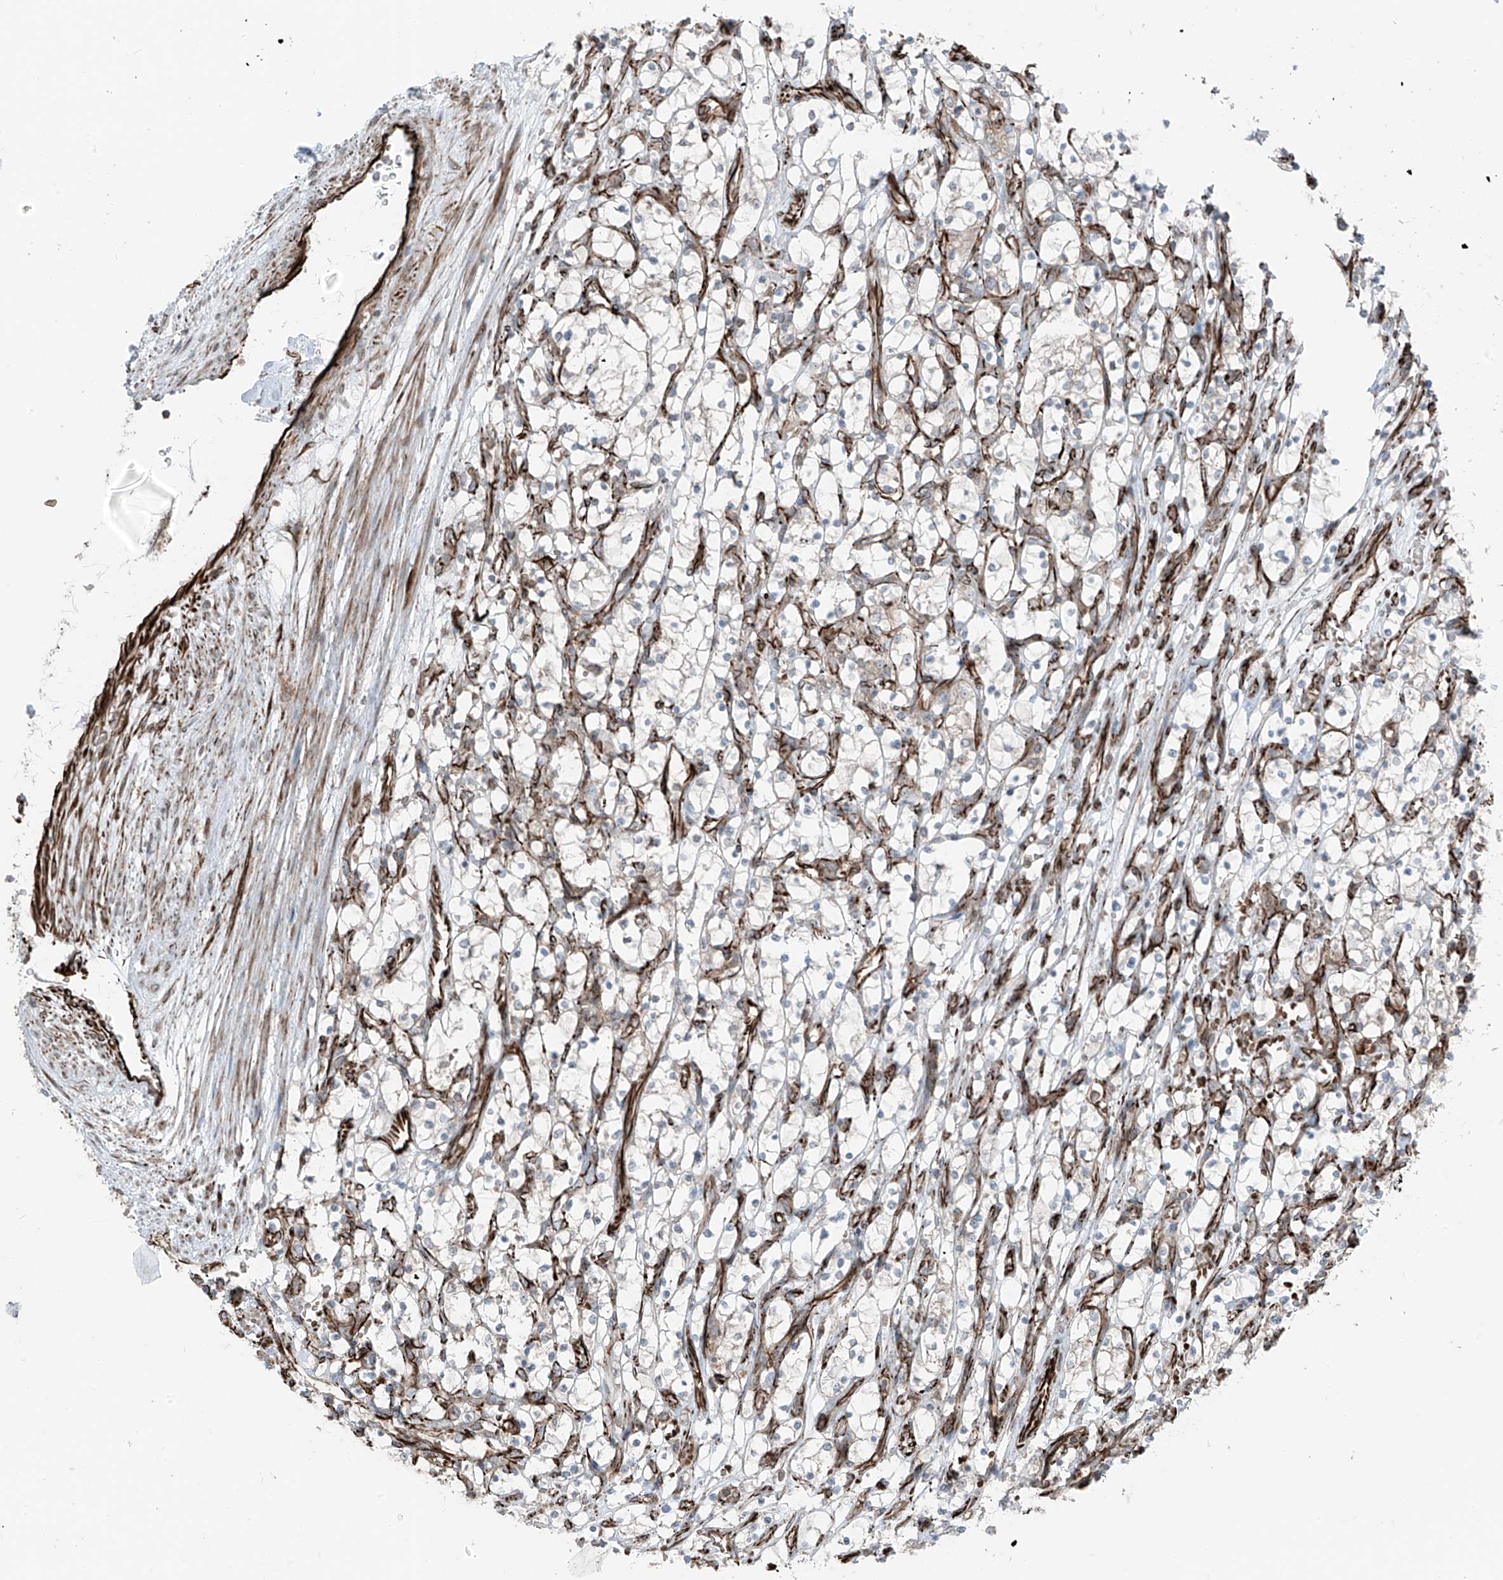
{"staining": {"intensity": "negative", "quantity": "none", "location": "none"}, "tissue": "renal cancer", "cell_type": "Tumor cells", "image_type": "cancer", "snomed": [{"axis": "morphology", "description": "Adenocarcinoma, NOS"}, {"axis": "topography", "description": "Kidney"}], "caption": "Image shows no protein staining in tumor cells of renal cancer tissue.", "gene": "ERLEC1", "patient": {"sex": "female", "age": 69}}